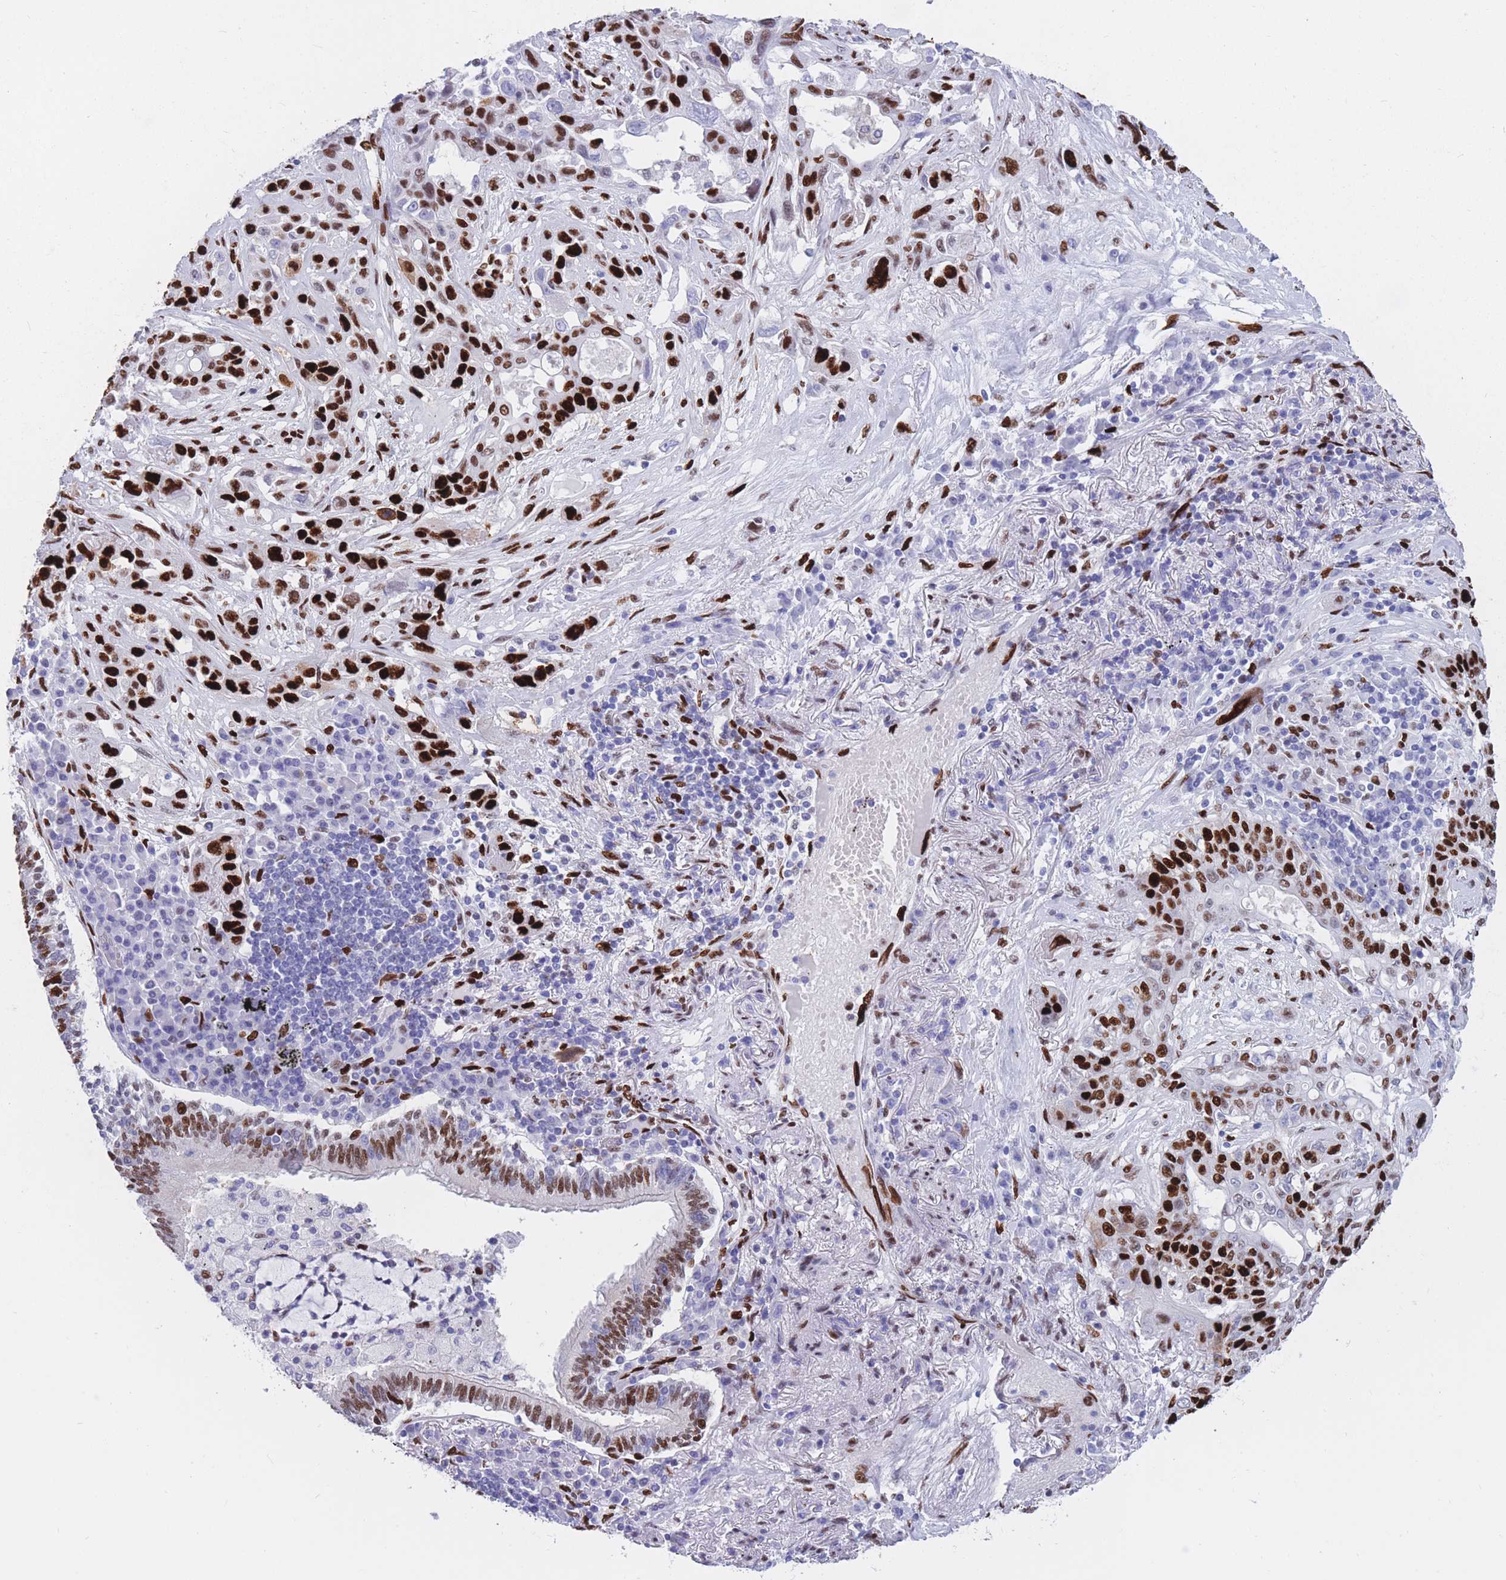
{"staining": {"intensity": "strong", "quantity": ">75%", "location": "nuclear"}, "tissue": "lung cancer", "cell_type": "Tumor cells", "image_type": "cancer", "snomed": [{"axis": "morphology", "description": "Squamous cell carcinoma, NOS"}, {"axis": "topography", "description": "Lung"}], "caption": "Human lung cancer (squamous cell carcinoma) stained with a protein marker shows strong staining in tumor cells.", "gene": "NASP", "patient": {"sex": "female", "age": 70}}